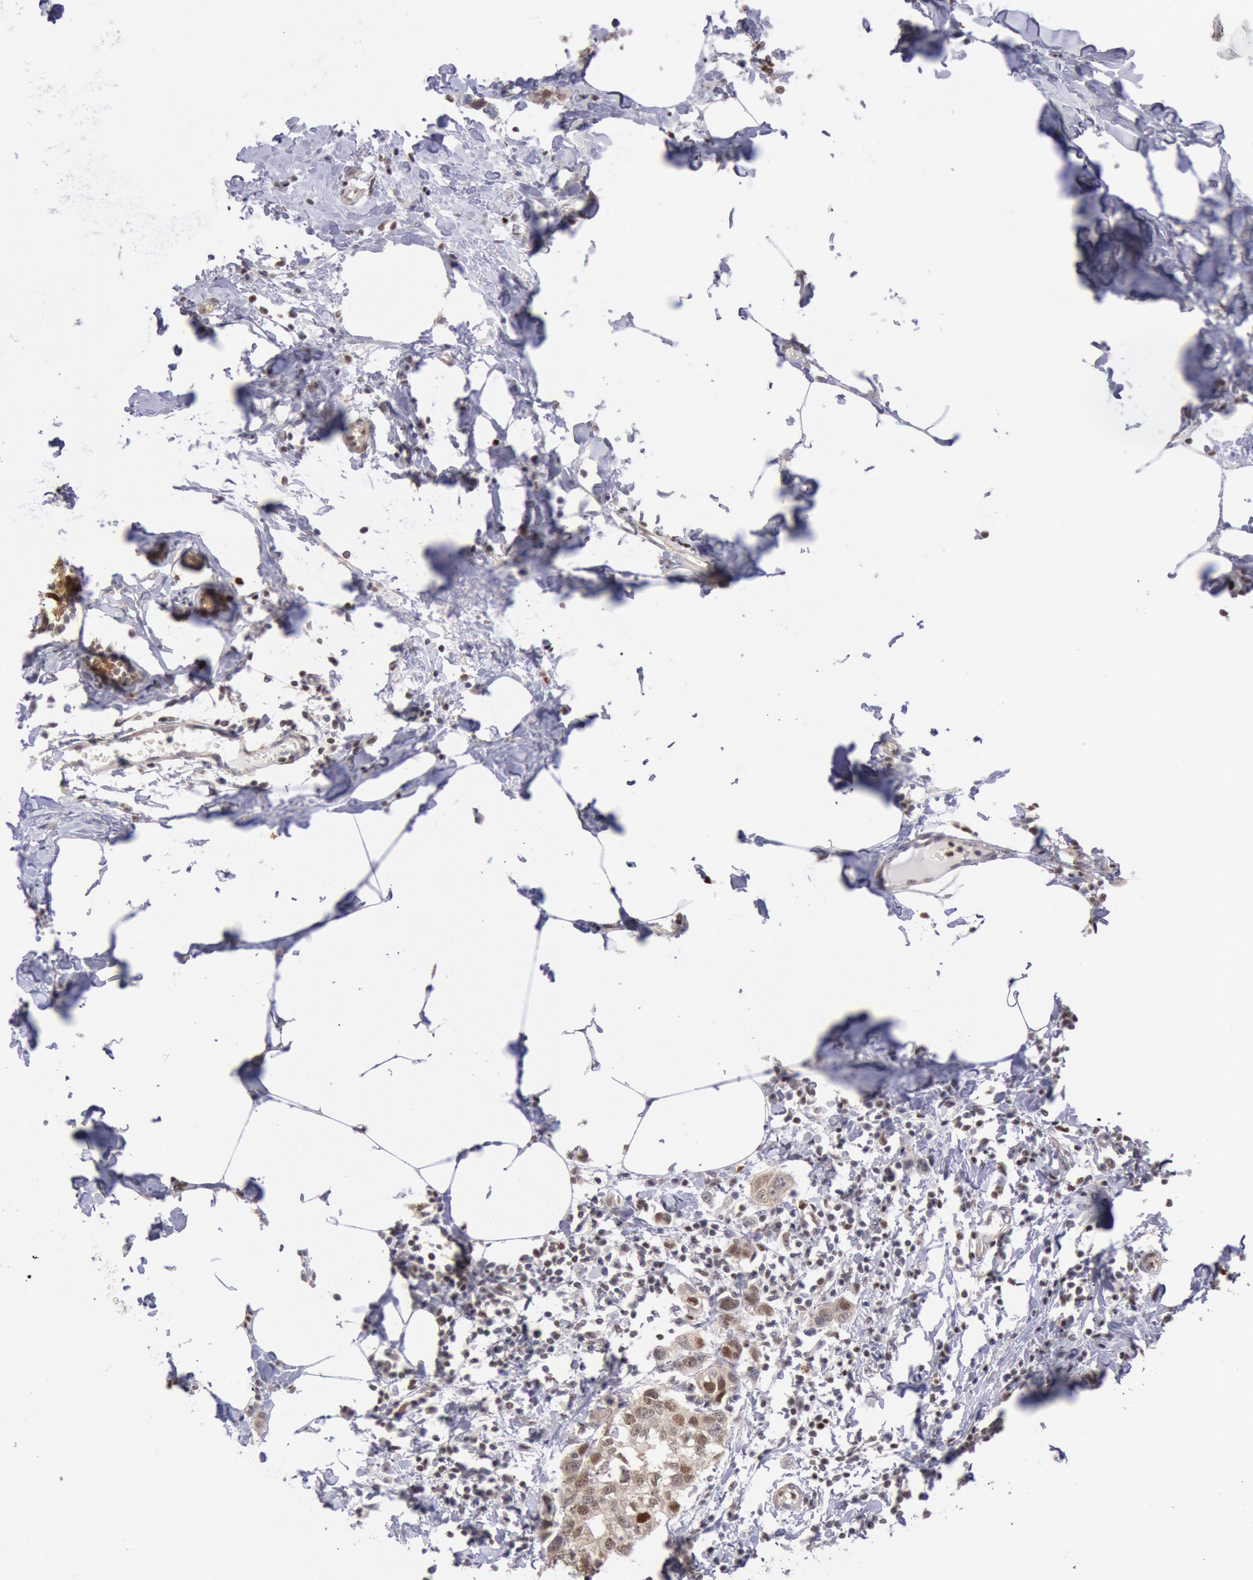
{"staining": {"intensity": "weak", "quantity": ">75%", "location": "cytoplasmic/membranous,nuclear"}, "tissue": "breast cancer", "cell_type": "Tumor cells", "image_type": "cancer", "snomed": [{"axis": "morphology", "description": "Normal tissue, NOS"}, {"axis": "morphology", "description": "Duct carcinoma"}, {"axis": "topography", "description": "Breast"}], "caption": "A histopathology image of human breast intraductal carcinoma stained for a protein reveals weak cytoplasmic/membranous and nuclear brown staining in tumor cells.", "gene": "RPS6KA5", "patient": {"sex": "female", "age": 50}}